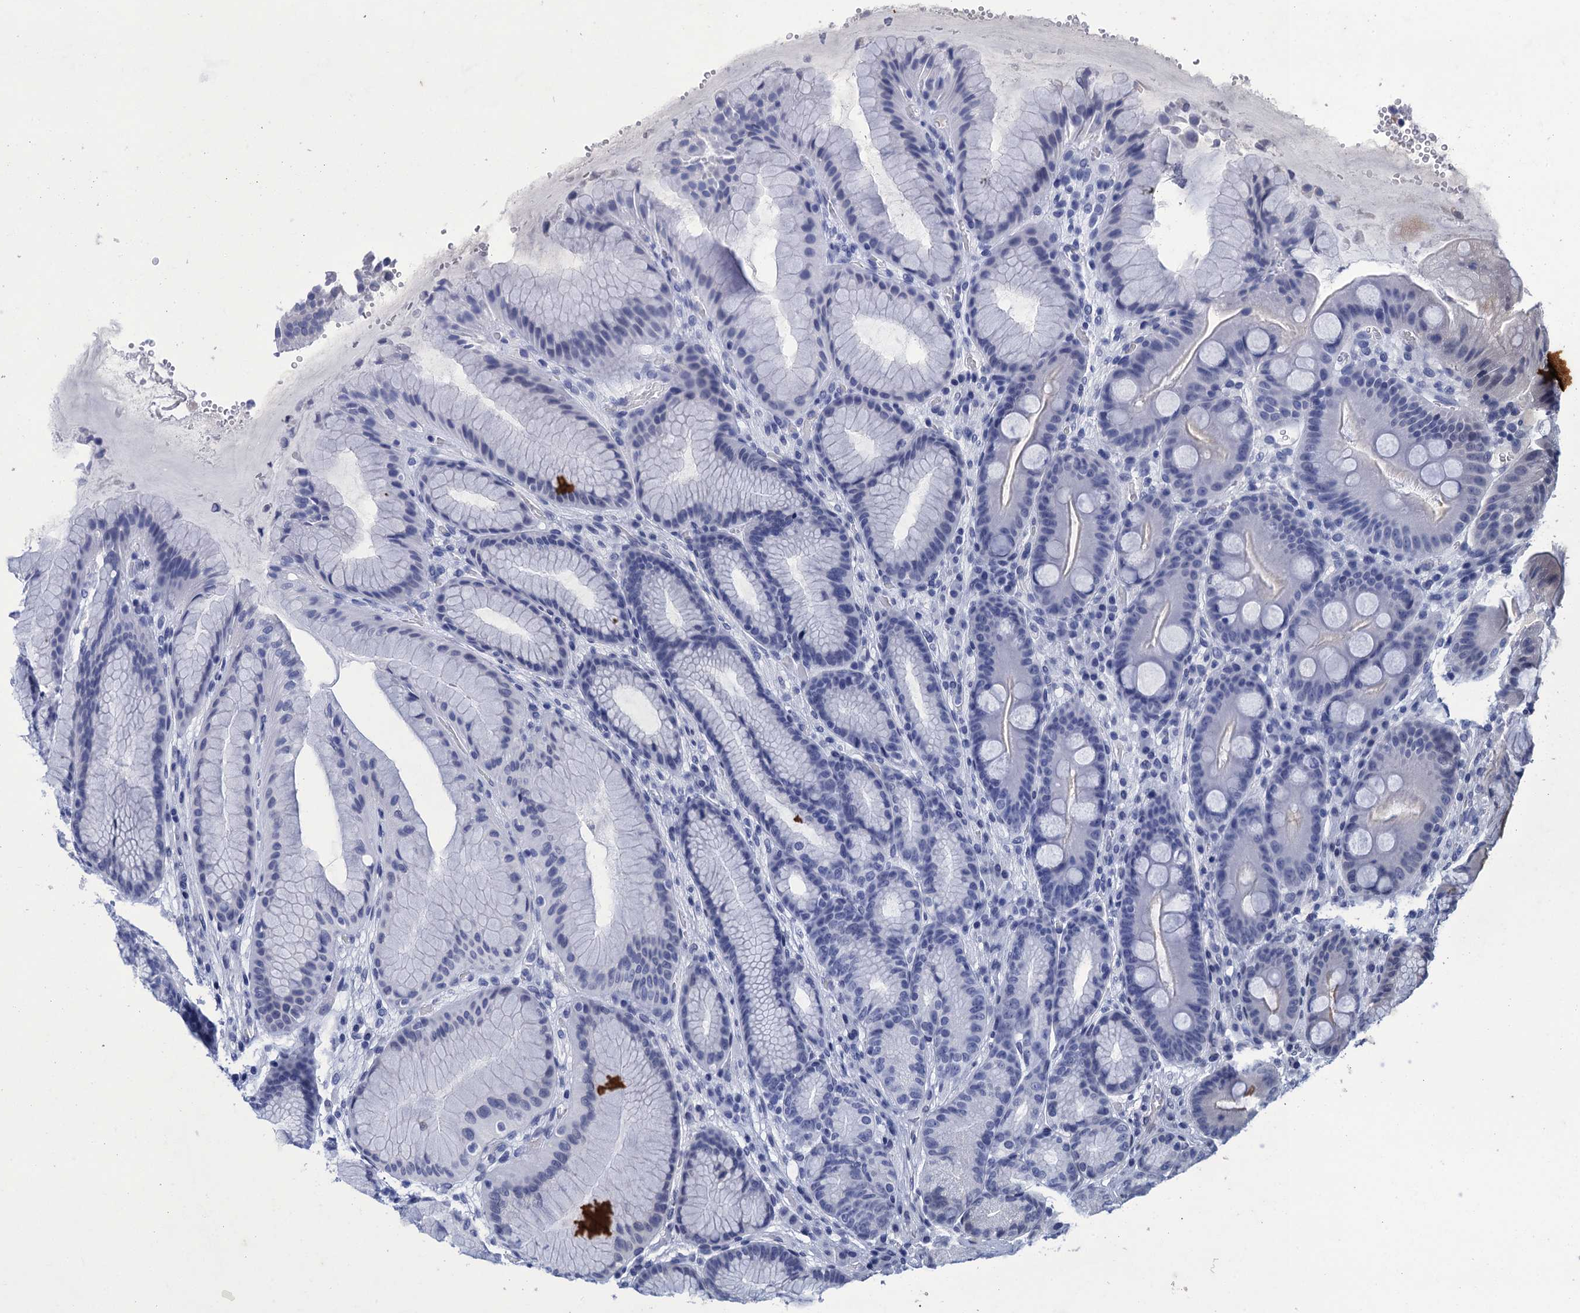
{"staining": {"intensity": "negative", "quantity": "none", "location": "none"}, "tissue": "stomach", "cell_type": "Glandular cells", "image_type": "normal", "snomed": [{"axis": "morphology", "description": "Normal tissue, NOS"}, {"axis": "topography", "description": "Stomach"}], "caption": "An immunohistochemistry (IHC) photomicrograph of normal stomach is shown. There is no staining in glandular cells of stomach. (Brightfield microscopy of DAB IHC at high magnification).", "gene": "METTL25", "patient": {"sex": "male", "age": 57}}